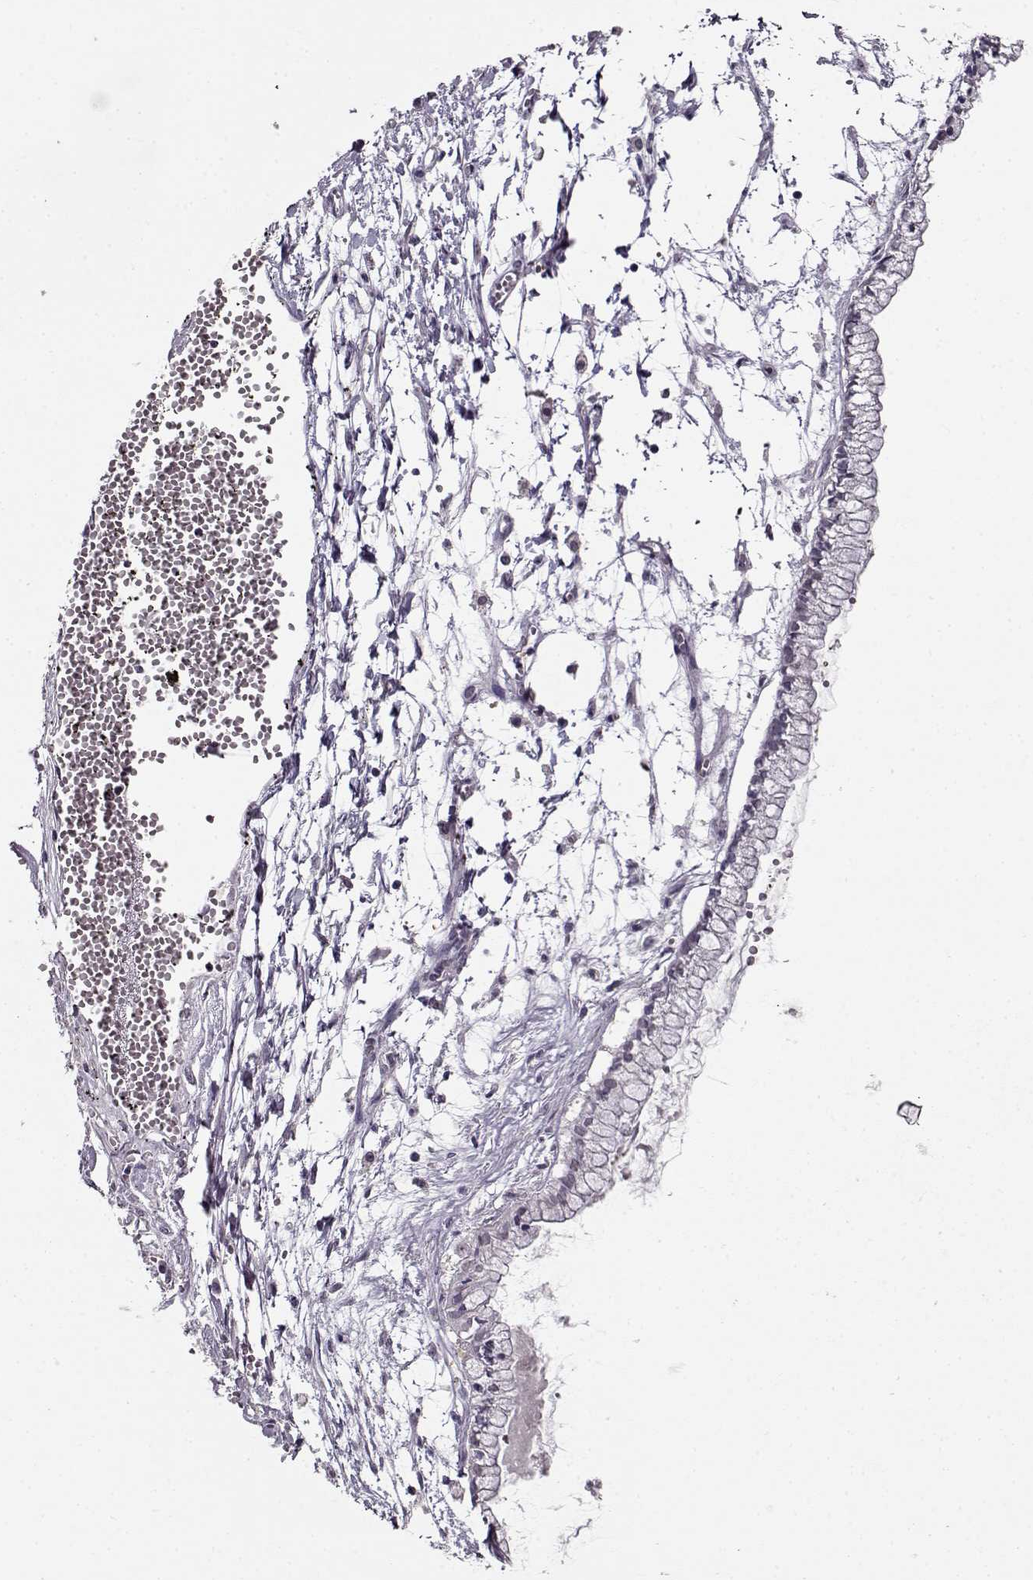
{"staining": {"intensity": "negative", "quantity": "none", "location": "none"}, "tissue": "ovarian cancer", "cell_type": "Tumor cells", "image_type": "cancer", "snomed": [{"axis": "morphology", "description": "Cystadenocarcinoma, mucinous, NOS"}, {"axis": "topography", "description": "Ovary"}], "caption": "This photomicrograph is of ovarian cancer stained with immunohistochemistry (IHC) to label a protein in brown with the nuclei are counter-stained blue. There is no expression in tumor cells.", "gene": "RP1L1", "patient": {"sex": "female", "age": 67}}